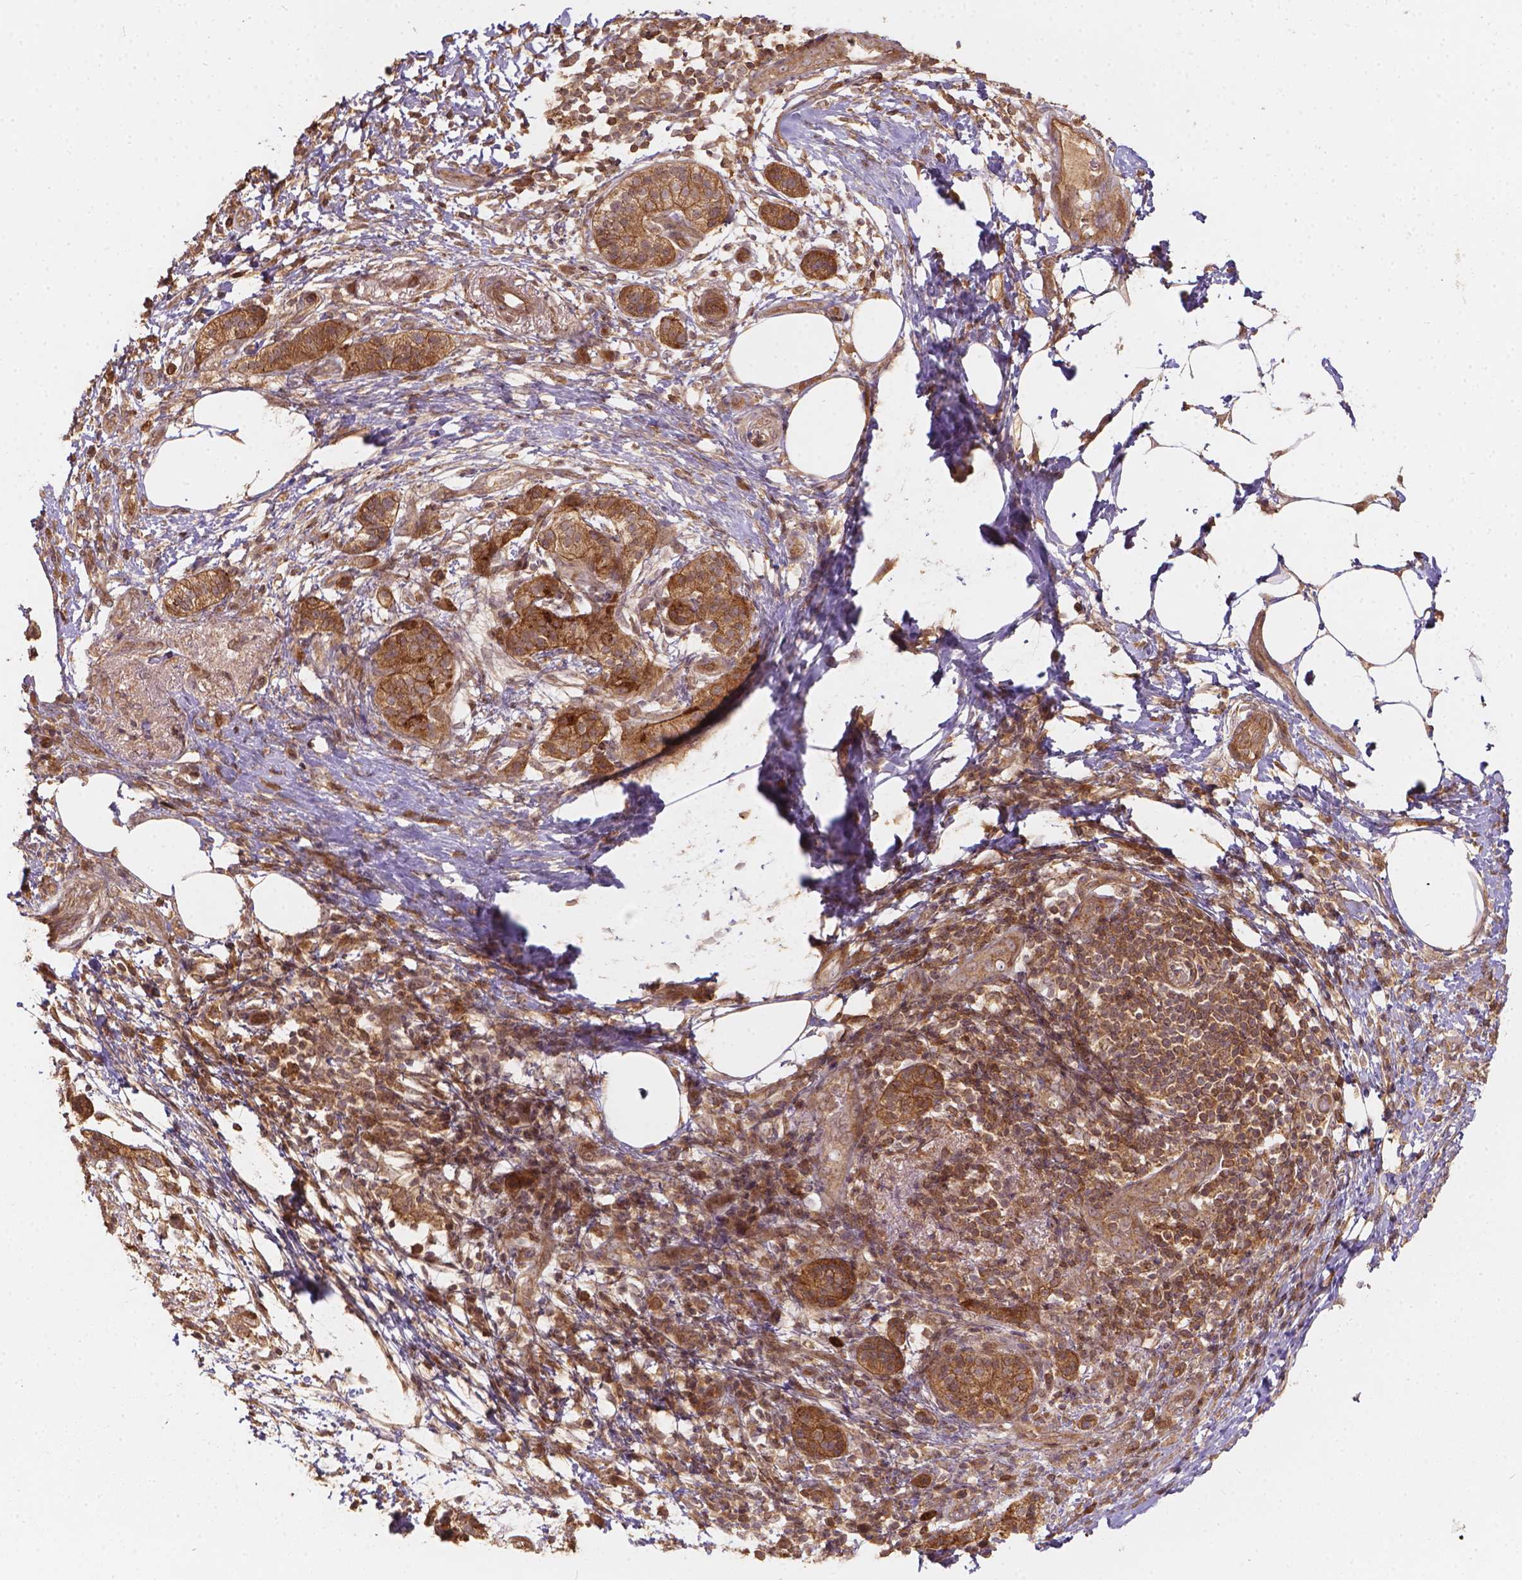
{"staining": {"intensity": "strong", "quantity": ">75%", "location": "cytoplasmic/membranous"}, "tissue": "pancreatic cancer", "cell_type": "Tumor cells", "image_type": "cancer", "snomed": [{"axis": "morphology", "description": "Adenocarcinoma, NOS"}, {"axis": "topography", "description": "Pancreas"}], "caption": "High-magnification brightfield microscopy of pancreatic adenocarcinoma stained with DAB (3,3'-diaminobenzidine) (brown) and counterstained with hematoxylin (blue). tumor cells exhibit strong cytoplasmic/membranous expression is appreciated in about>75% of cells.", "gene": "XPR1", "patient": {"sex": "female", "age": 72}}